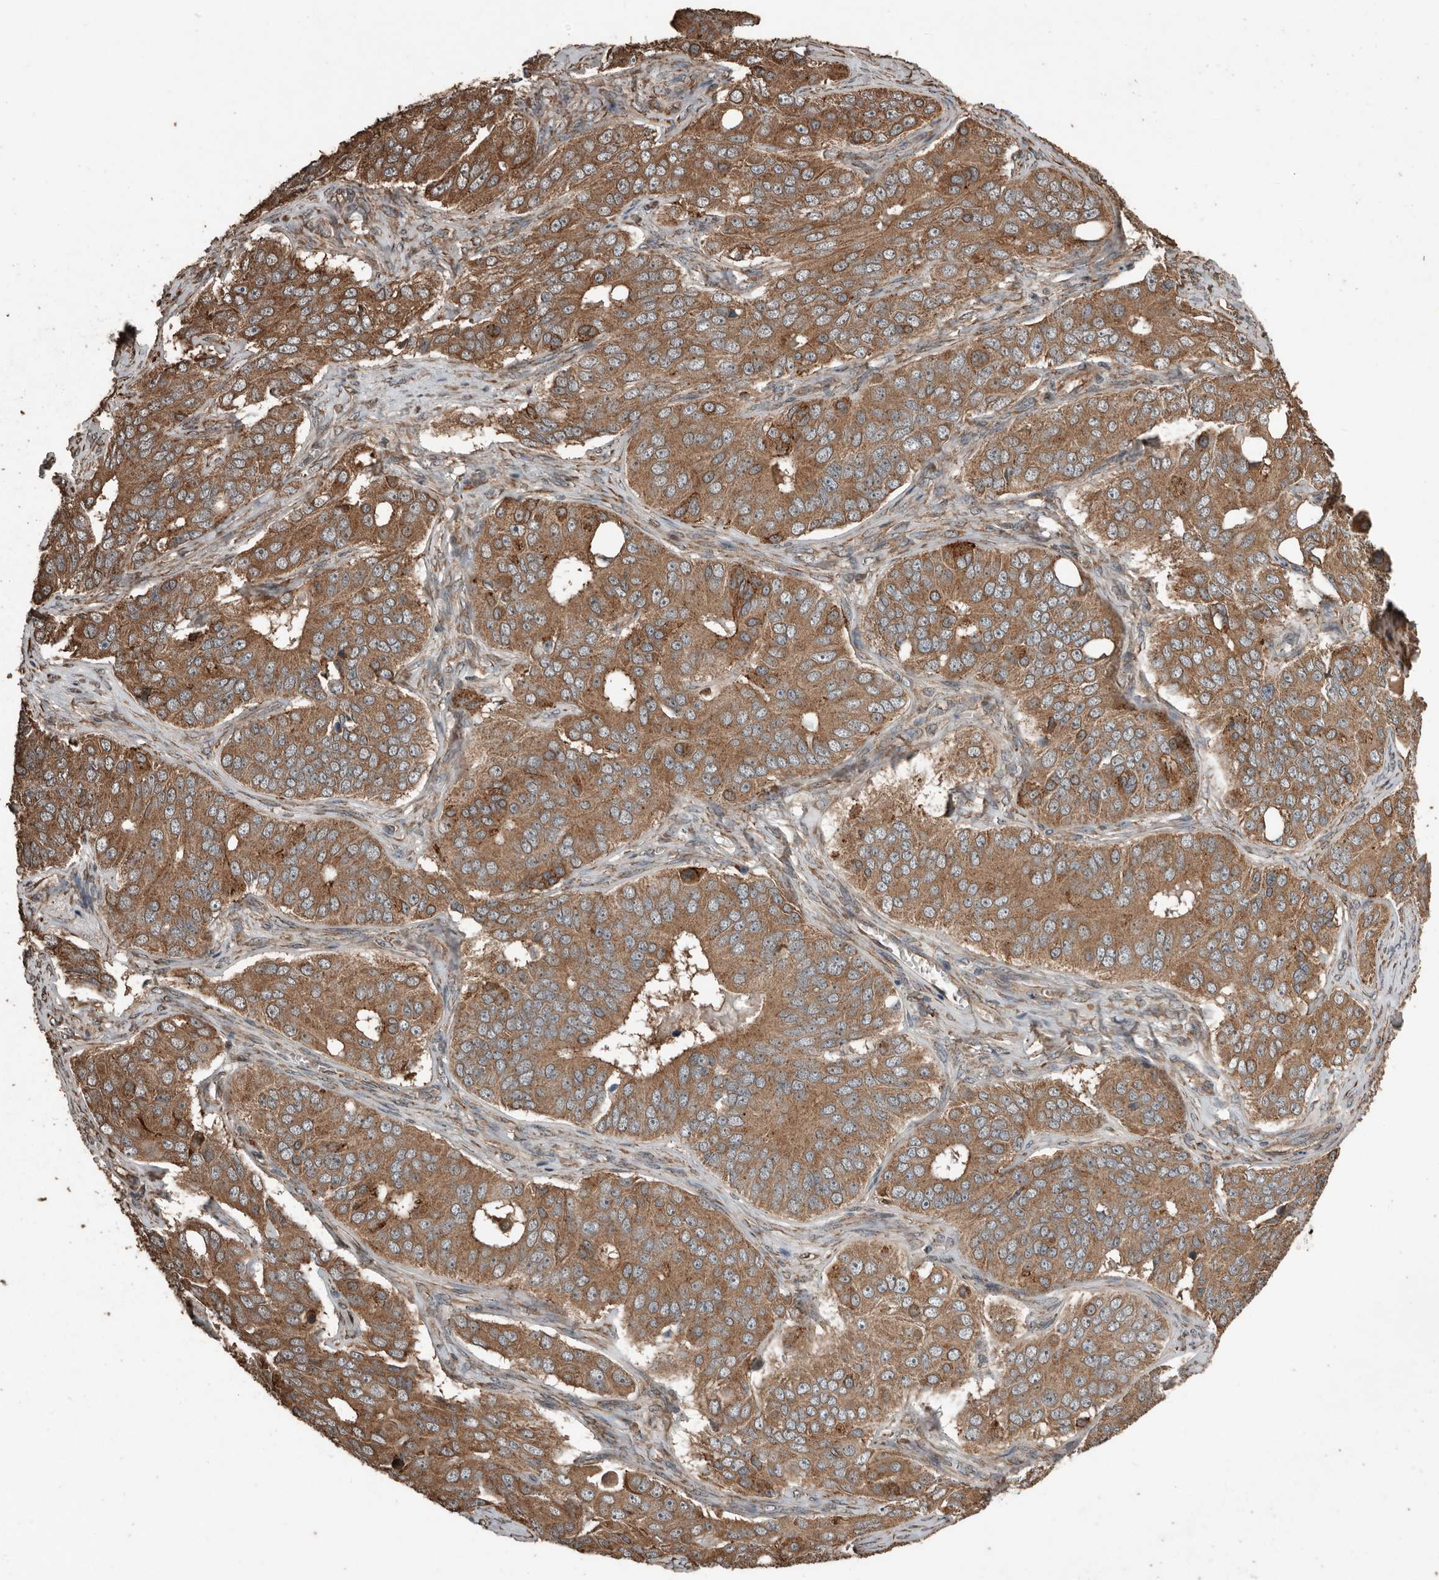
{"staining": {"intensity": "moderate", "quantity": ">75%", "location": "cytoplasmic/membranous"}, "tissue": "ovarian cancer", "cell_type": "Tumor cells", "image_type": "cancer", "snomed": [{"axis": "morphology", "description": "Carcinoma, endometroid"}, {"axis": "topography", "description": "Ovary"}], "caption": "The immunohistochemical stain shows moderate cytoplasmic/membranous staining in tumor cells of ovarian endometroid carcinoma tissue.", "gene": "RNF207", "patient": {"sex": "female", "age": 51}}